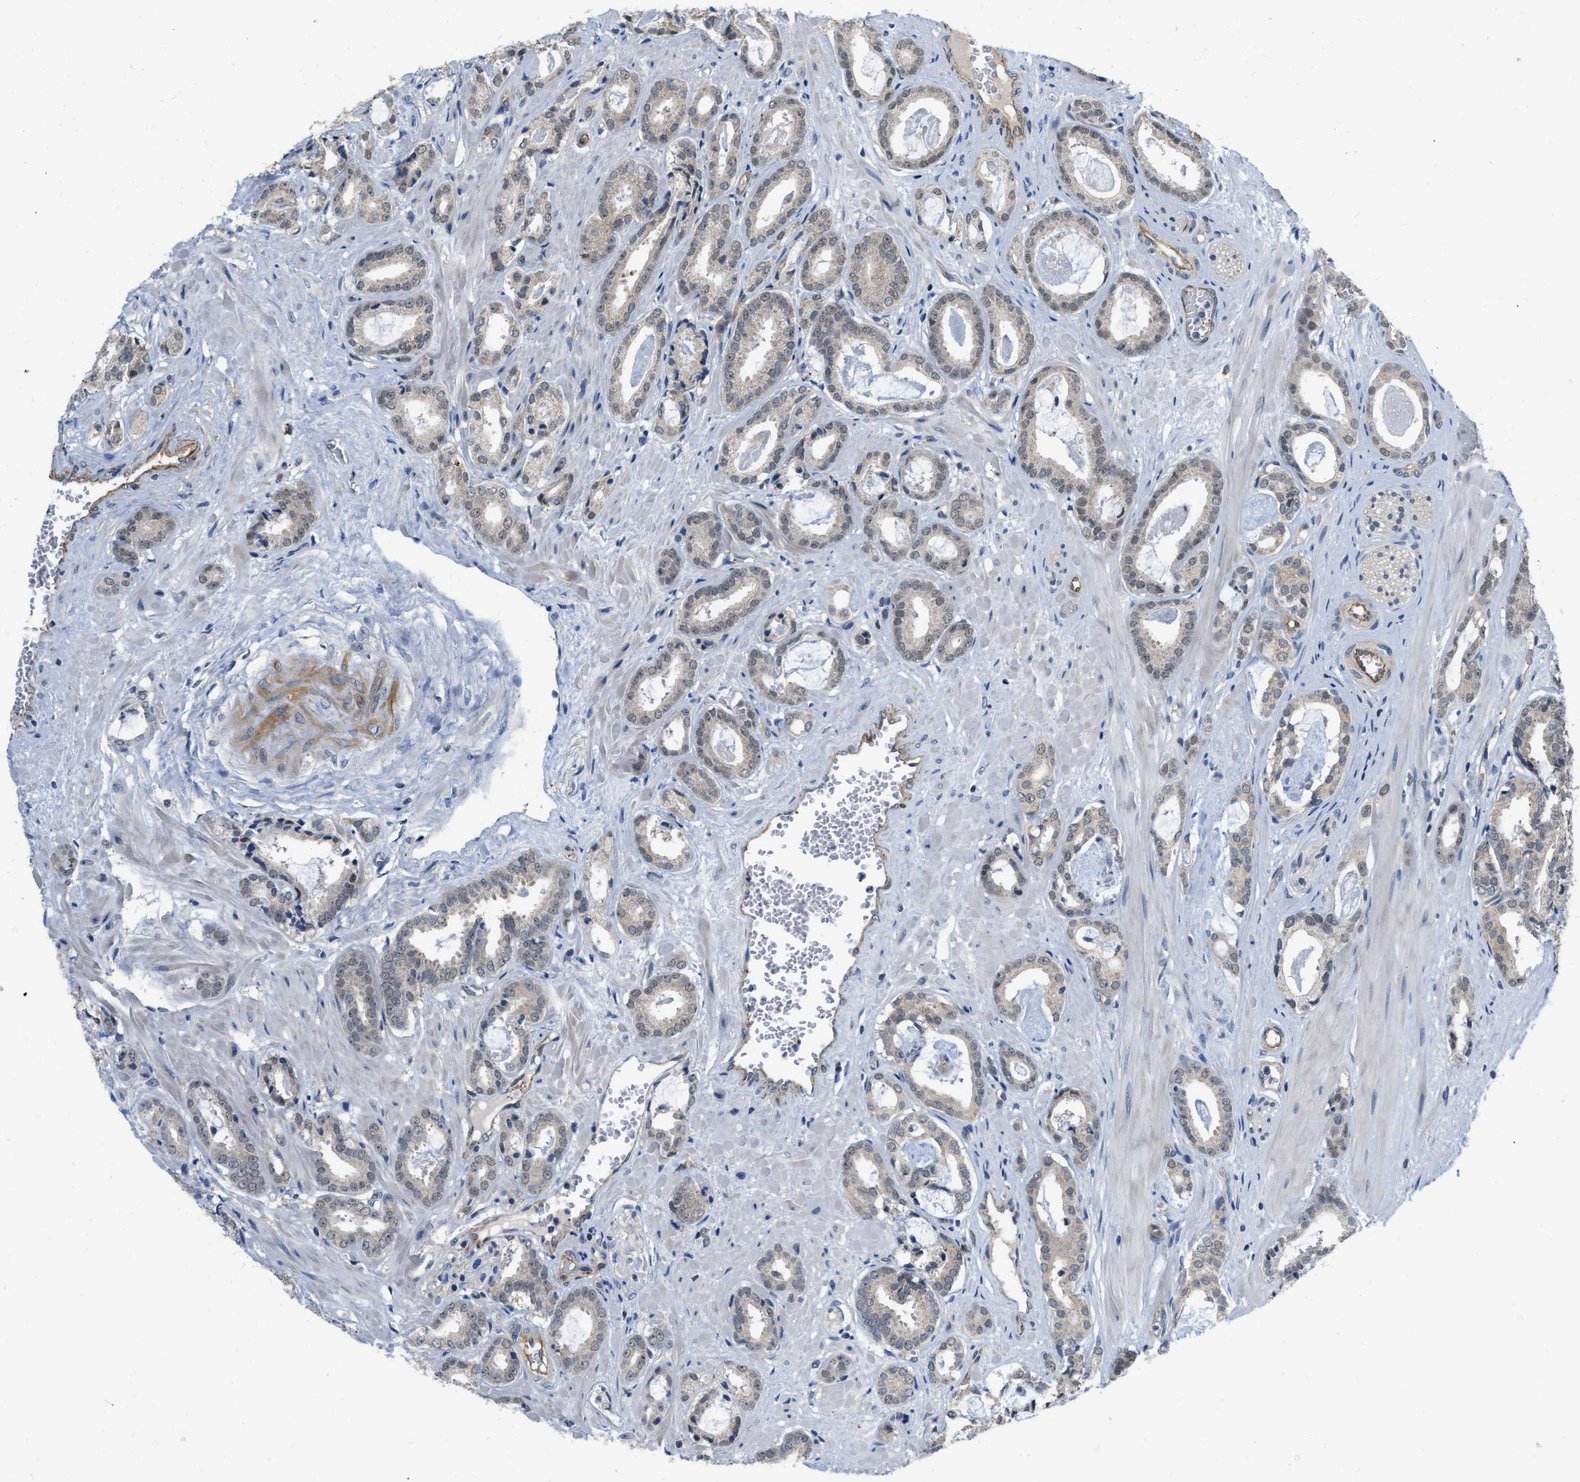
{"staining": {"intensity": "negative", "quantity": "none", "location": "none"}, "tissue": "prostate cancer", "cell_type": "Tumor cells", "image_type": "cancer", "snomed": [{"axis": "morphology", "description": "Adenocarcinoma, Low grade"}, {"axis": "topography", "description": "Prostate"}], "caption": "DAB immunohistochemical staining of human prostate cancer demonstrates no significant expression in tumor cells.", "gene": "NAPEPLD", "patient": {"sex": "male", "age": 53}}